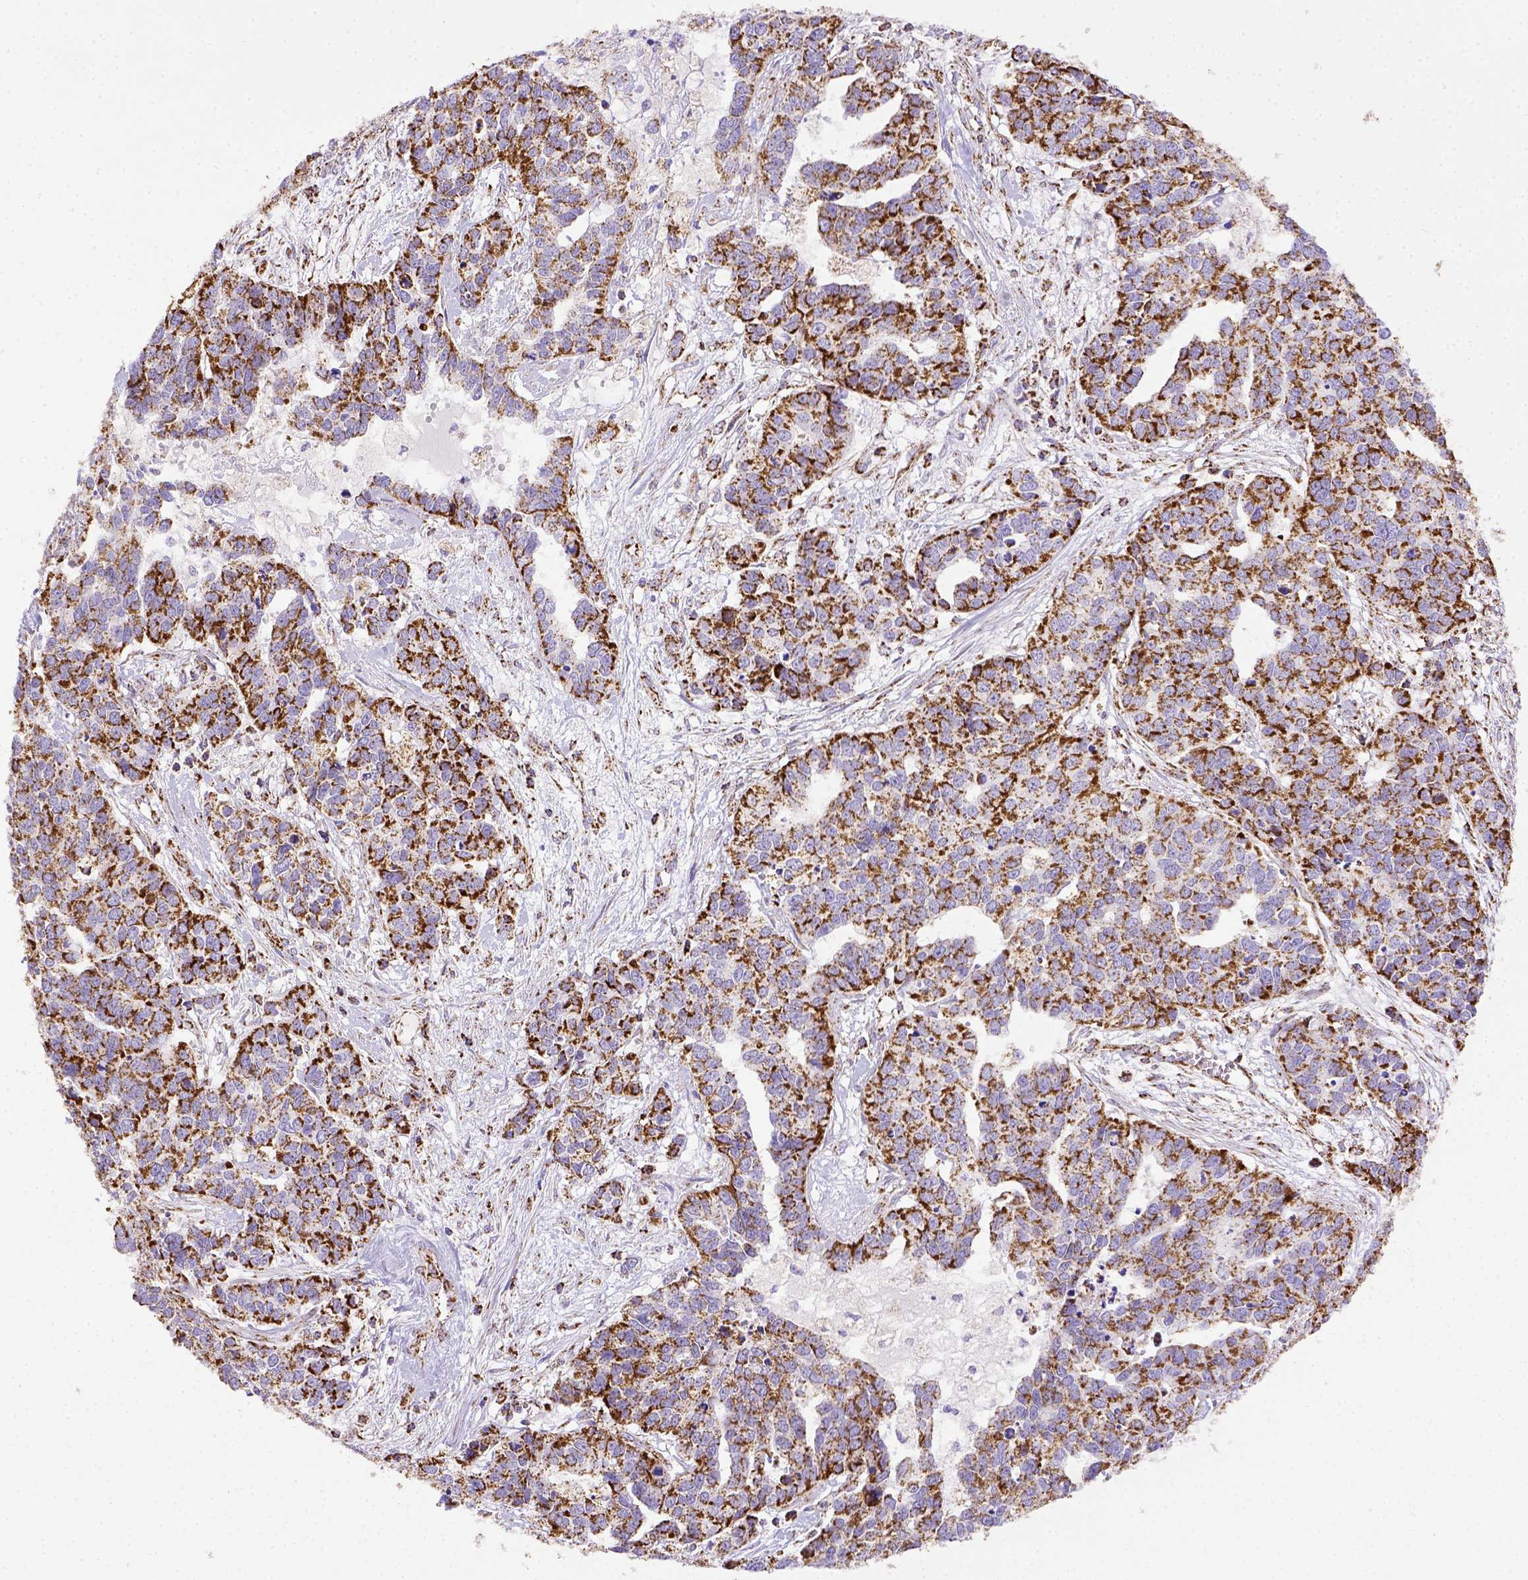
{"staining": {"intensity": "moderate", "quantity": ">75%", "location": "cytoplasmic/membranous"}, "tissue": "ovarian cancer", "cell_type": "Tumor cells", "image_type": "cancer", "snomed": [{"axis": "morphology", "description": "Carcinoma, endometroid"}, {"axis": "topography", "description": "Ovary"}], "caption": "Protein analysis of ovarian cancer (endometroid carcinoma) tissue displays moderate cytoplasmic/membranous expression in approximately >75% of tumor cells.", "gene": "MT-CO1", "patient": {"sex": "female", "age": 65}}